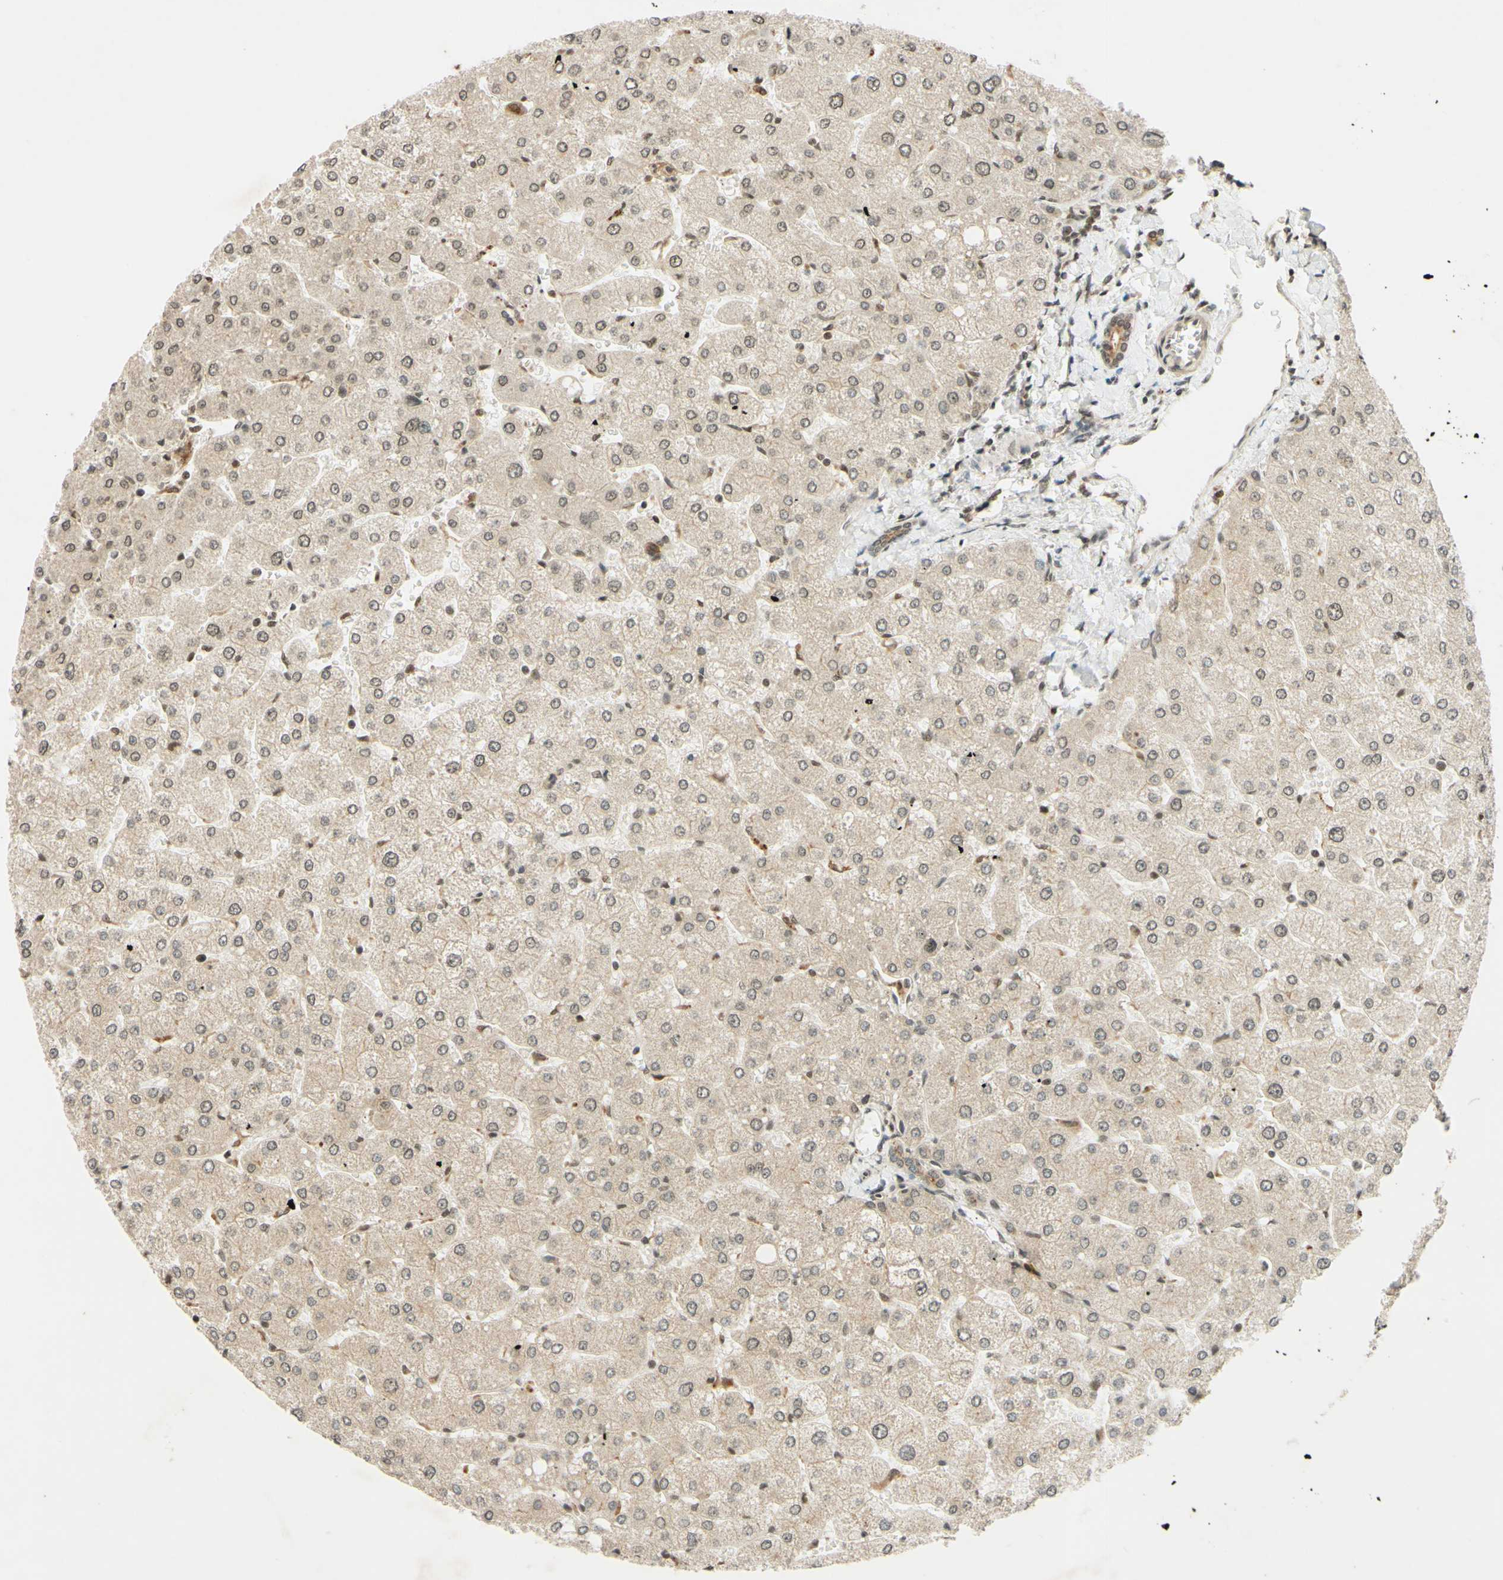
{"staining": {"intensity": "weak", "quantity": ">75%", "location": "nuclear"}, "tissue": "liver", "cell_type": "Cholangiocytes", "image_type": "normal", "snomed": [{"axis": "morphology", "description": "Normal tissue, NOS"}, {"axis": "topography", "description": "Liver"}], "caption": "Immunohistochemistry of benign human liver reveals low levels of weak nuclear staining in approximately >75% of cholangiocytes.", "gene": "SMARCB1", "patient": {"sex": "male", "age": 55}}